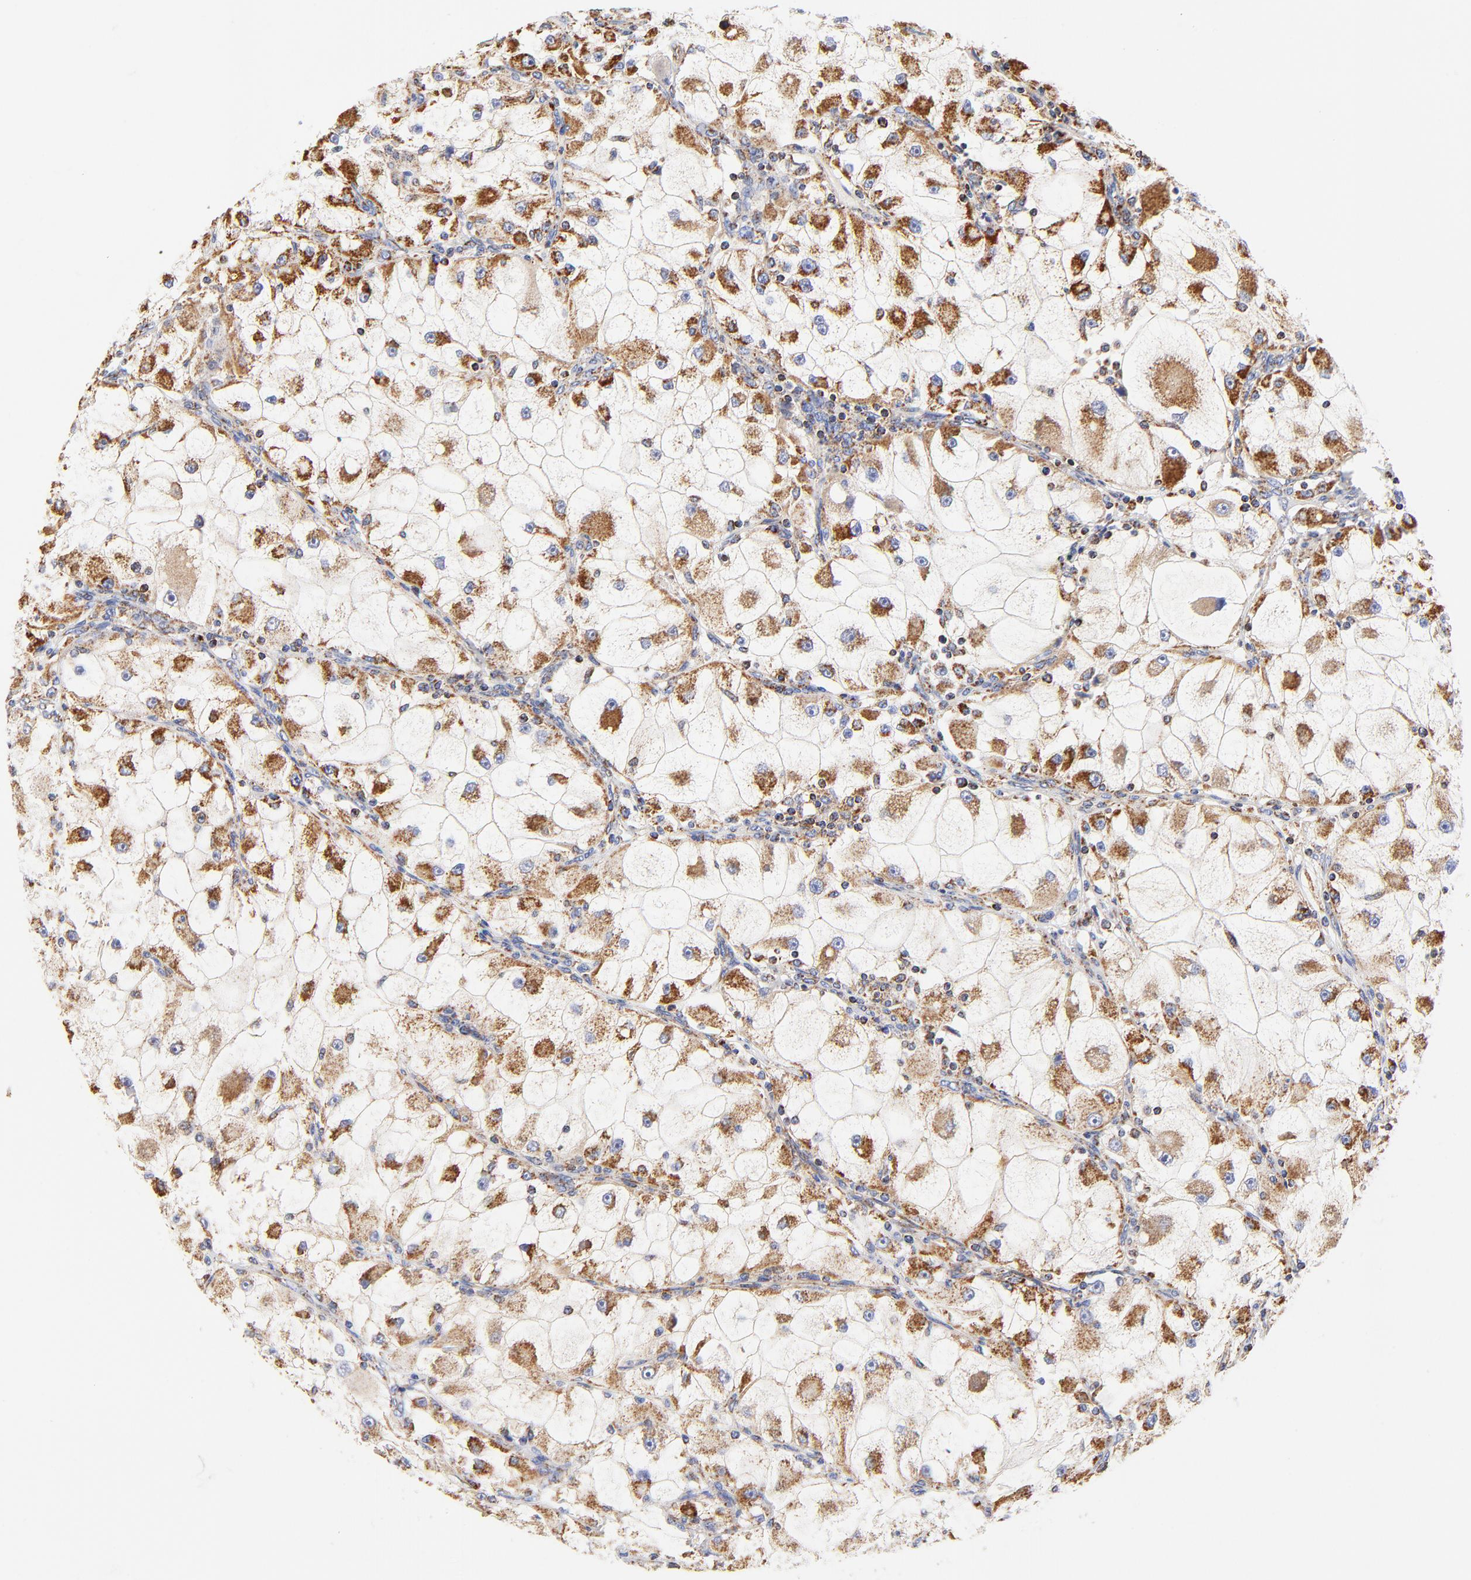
{"staining": {"intensity": "moderate", "quantity": ">75%", "location": "cytoplasmic/membranous"}, "tissue": "renal cancer", "cell_type": "Tumor cells", "image_type": "cancer", "snomed": [{"axis": "morphology", "description": "Adenocarcinoma, NOS"}, {"axis": "topography", "description": "Kidney"}], "caption": "High-magnification brightfield microscopy of renal cancer (adenocarcinoma) stained with DAB (3,3'-diaminobenzidine) (brown) and counterstained with hematoxylin (blue). tumor cells exhibit moderate cytoplasmic/membranous expression is present in approximately>75% of cells.", "gene": "ATP5F1D", "patient": {"sex": "female", "age": 73}}